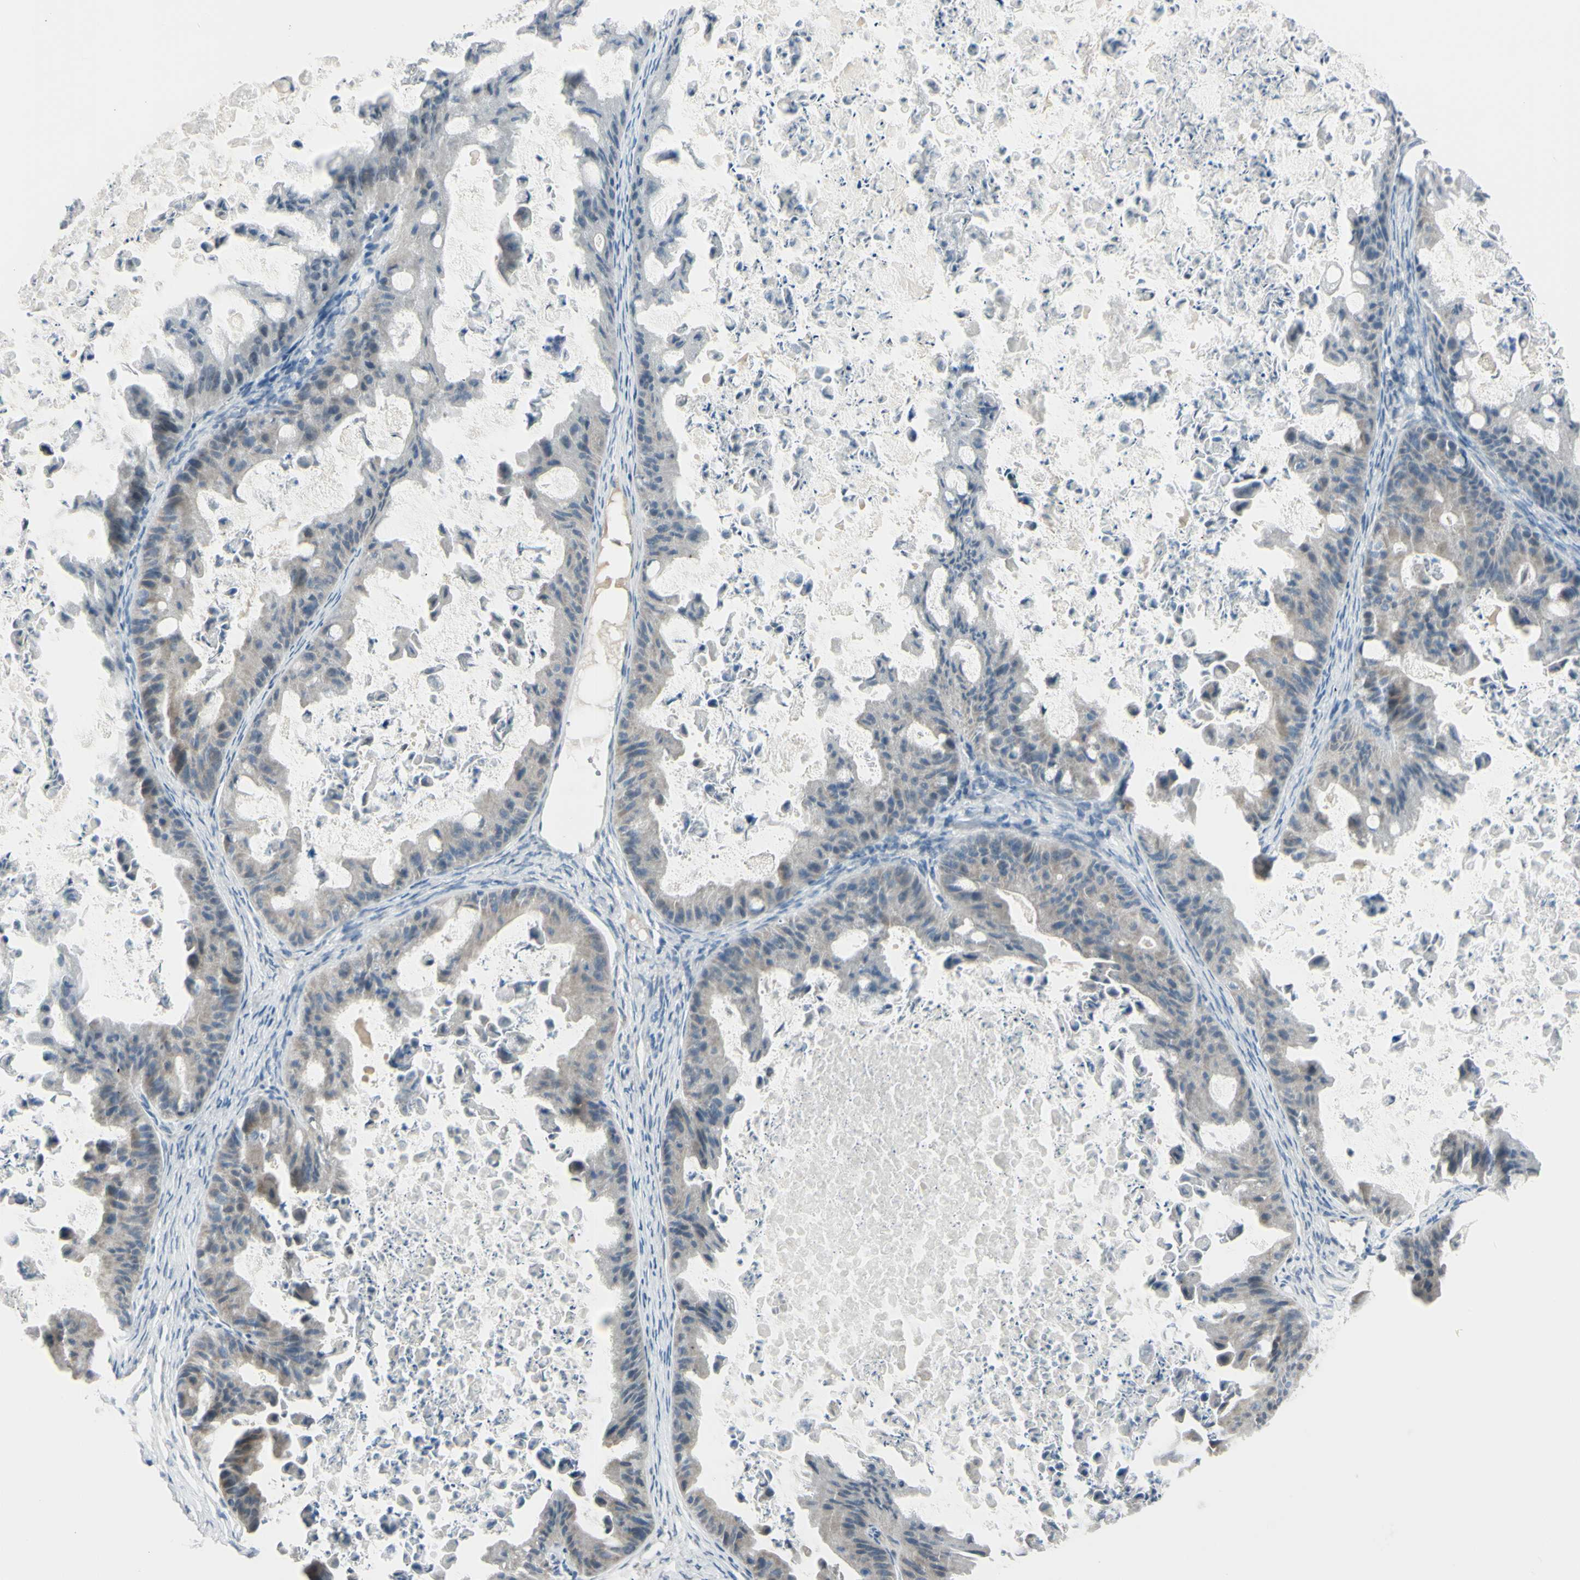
{"staining": {"intensity": "weak", "quantity": ">75%", "location": "cytoplasmic/membranous"}, "tissue": "ovarian cancer", "cell_type": "Tumor cells", "image_type": "cancer", "snomed": [{"axis": "morphology", "description": "Cystadenocarcinoma, mucinous, NOS"}, {"axis": "topography", "description": "Ovary"}], "caption": "Immunohistochemistry (IHC) staining of mucinous cystadenocarcinoma (ovarian), which reveals low levels of weak cytoplasmic/membranous positivity in about >75% of tumor cells indicating weak cytoplasmic/membranous protein staining. The staining was performed using DAB (3,3'-diaminobenzidine) (brown) for protein detection and nuclei were counterstained in hematoxylin (blue).", "gene": "CYRIB", "patient": {"sex": "female", "age": 37}}